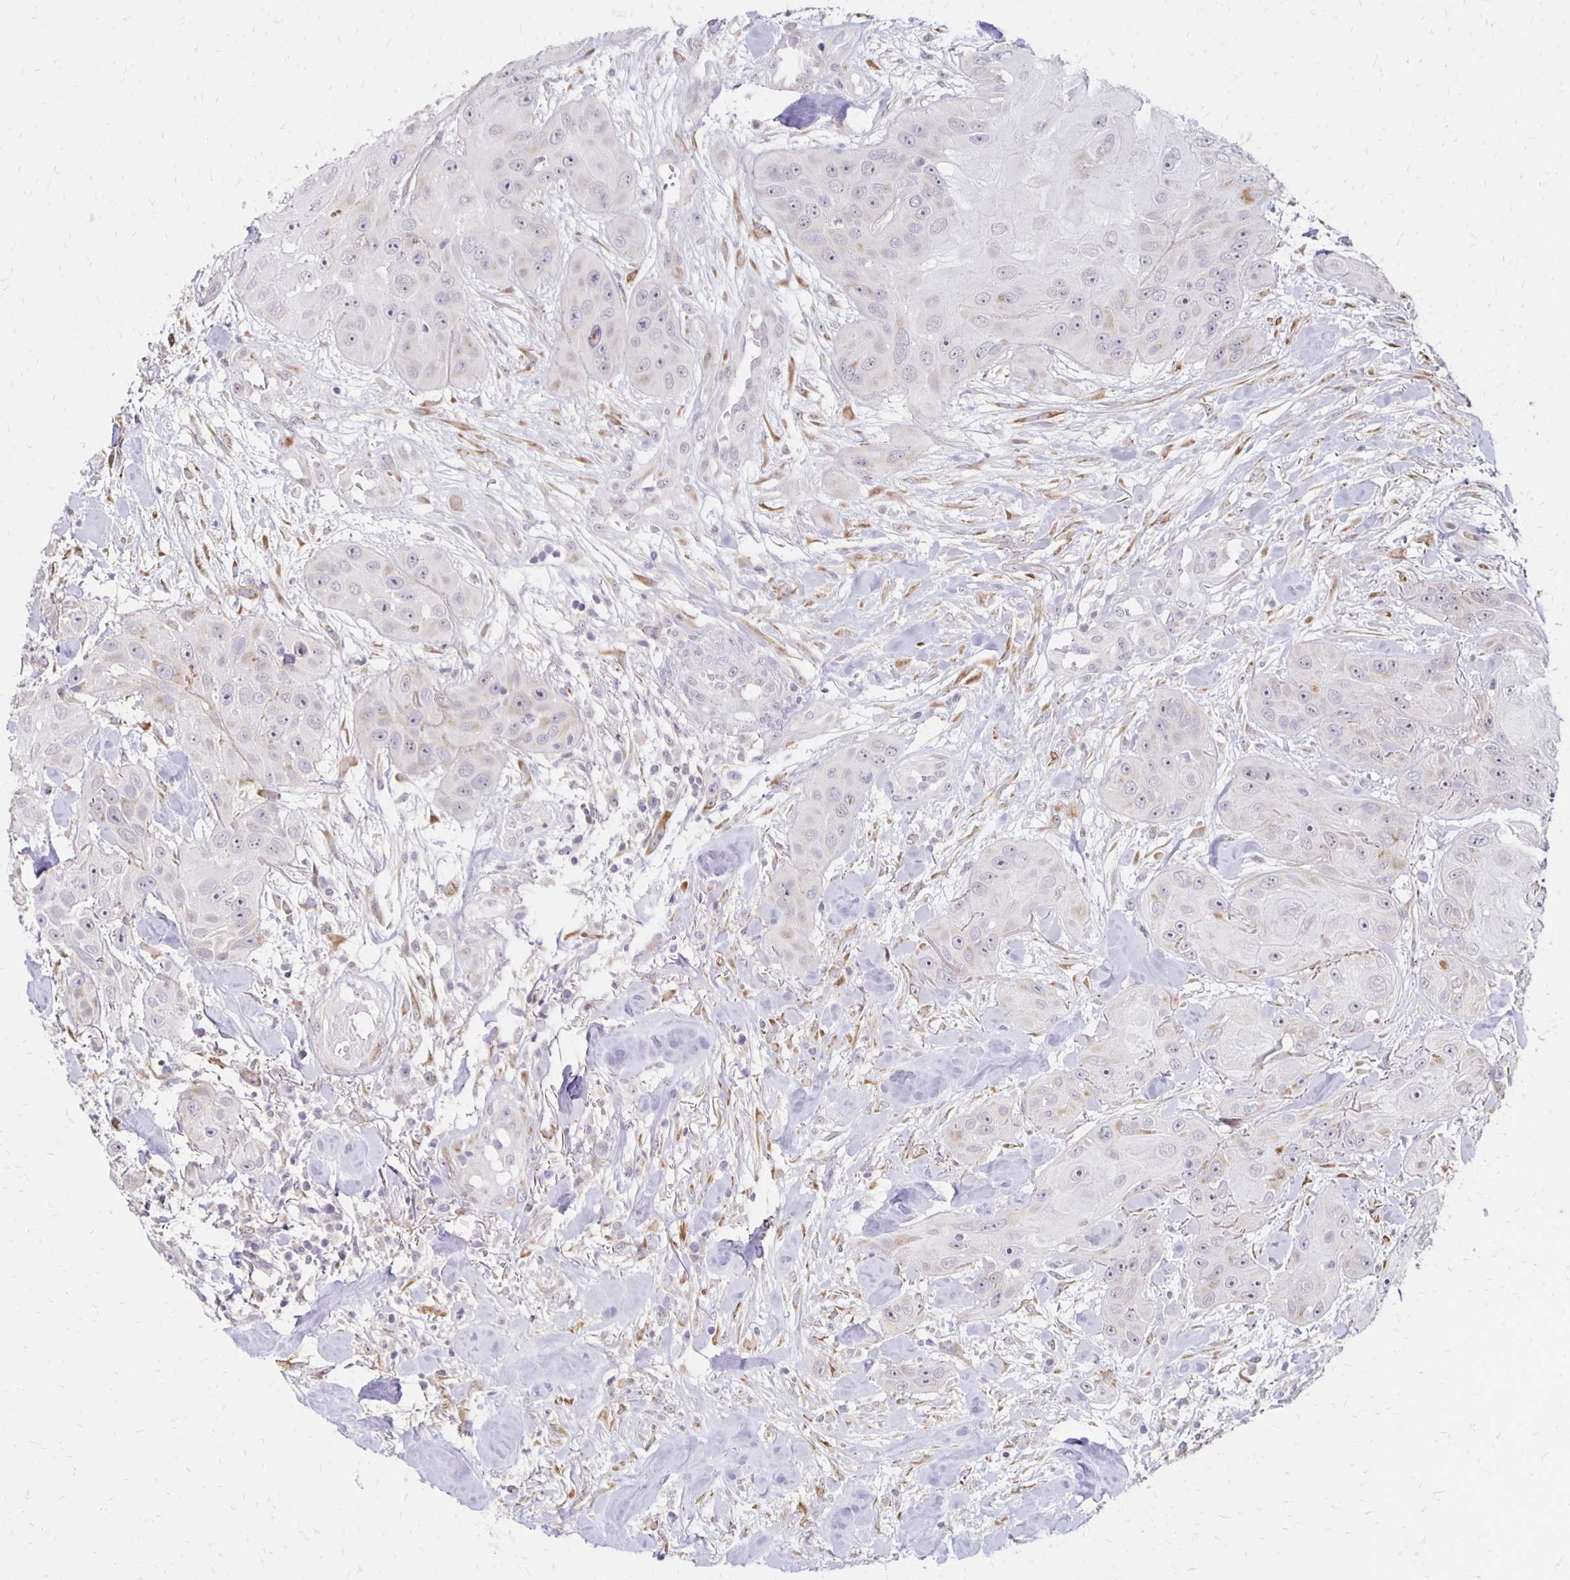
{"staining": {"intensity": "weak", "quantity": "<25%", "location": "nuclear"}, "tissue": "head and neck cancer", "cell_type": "Tumor cells", "image_type": "cancer", "snomed": [{"axis": "morphology", "description": "Squamous cell carcinoma, NOS"}, {"axis": "topography", "description": "Oral tissue"}, {"axis": "topography", "description": "Head-Neck"}], "caption": "Head and neck cancer was stained to show a protein in brown. There is no significant expression in tumor cells. (Immunohistochemistry (ihc), brightfield microscopy, high magnification).", "gene": "DAGLA", "patient": {"sex": "male", "age": 77}}